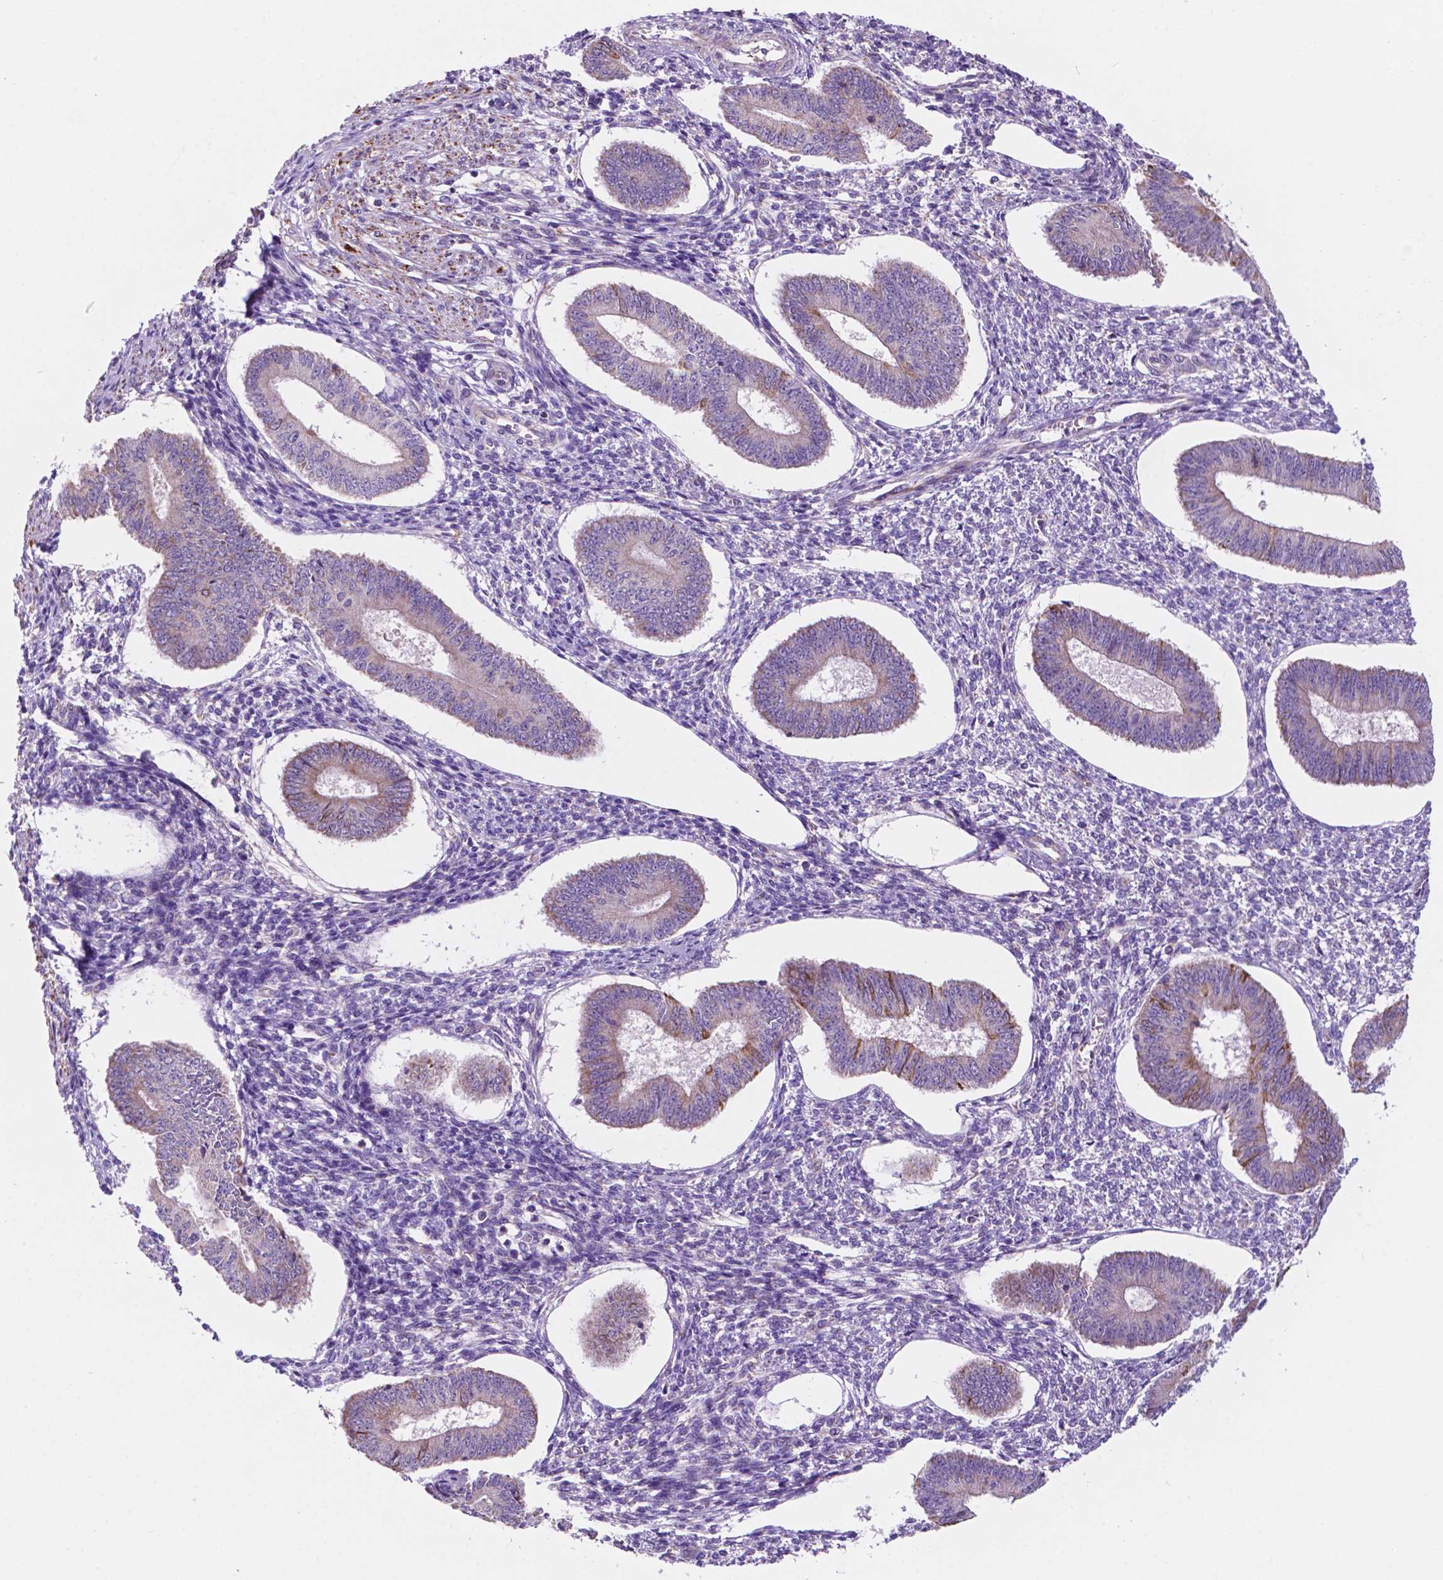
{"staining": {"intensity": "negative", "quantity": "none", "location": "none"}, "tissue": "endometrium", "cell_type": "Cells in endometrial stroma", "image_type": "normal", "snomed": [{"axis": "morphology", "description": "Normal tissue, NOS"}, {"axis": "topography", "description": "Endometrium"}], "caption": "The photomicrograph displays no staining of cells in endometrial stroma in normal endometrium. The staining is performed using DAB brown chromogen with nuclei counter-stained in using hematoxylin.", "gene": "TRPV5", "patient": {"sex": "female", "age": 42}}